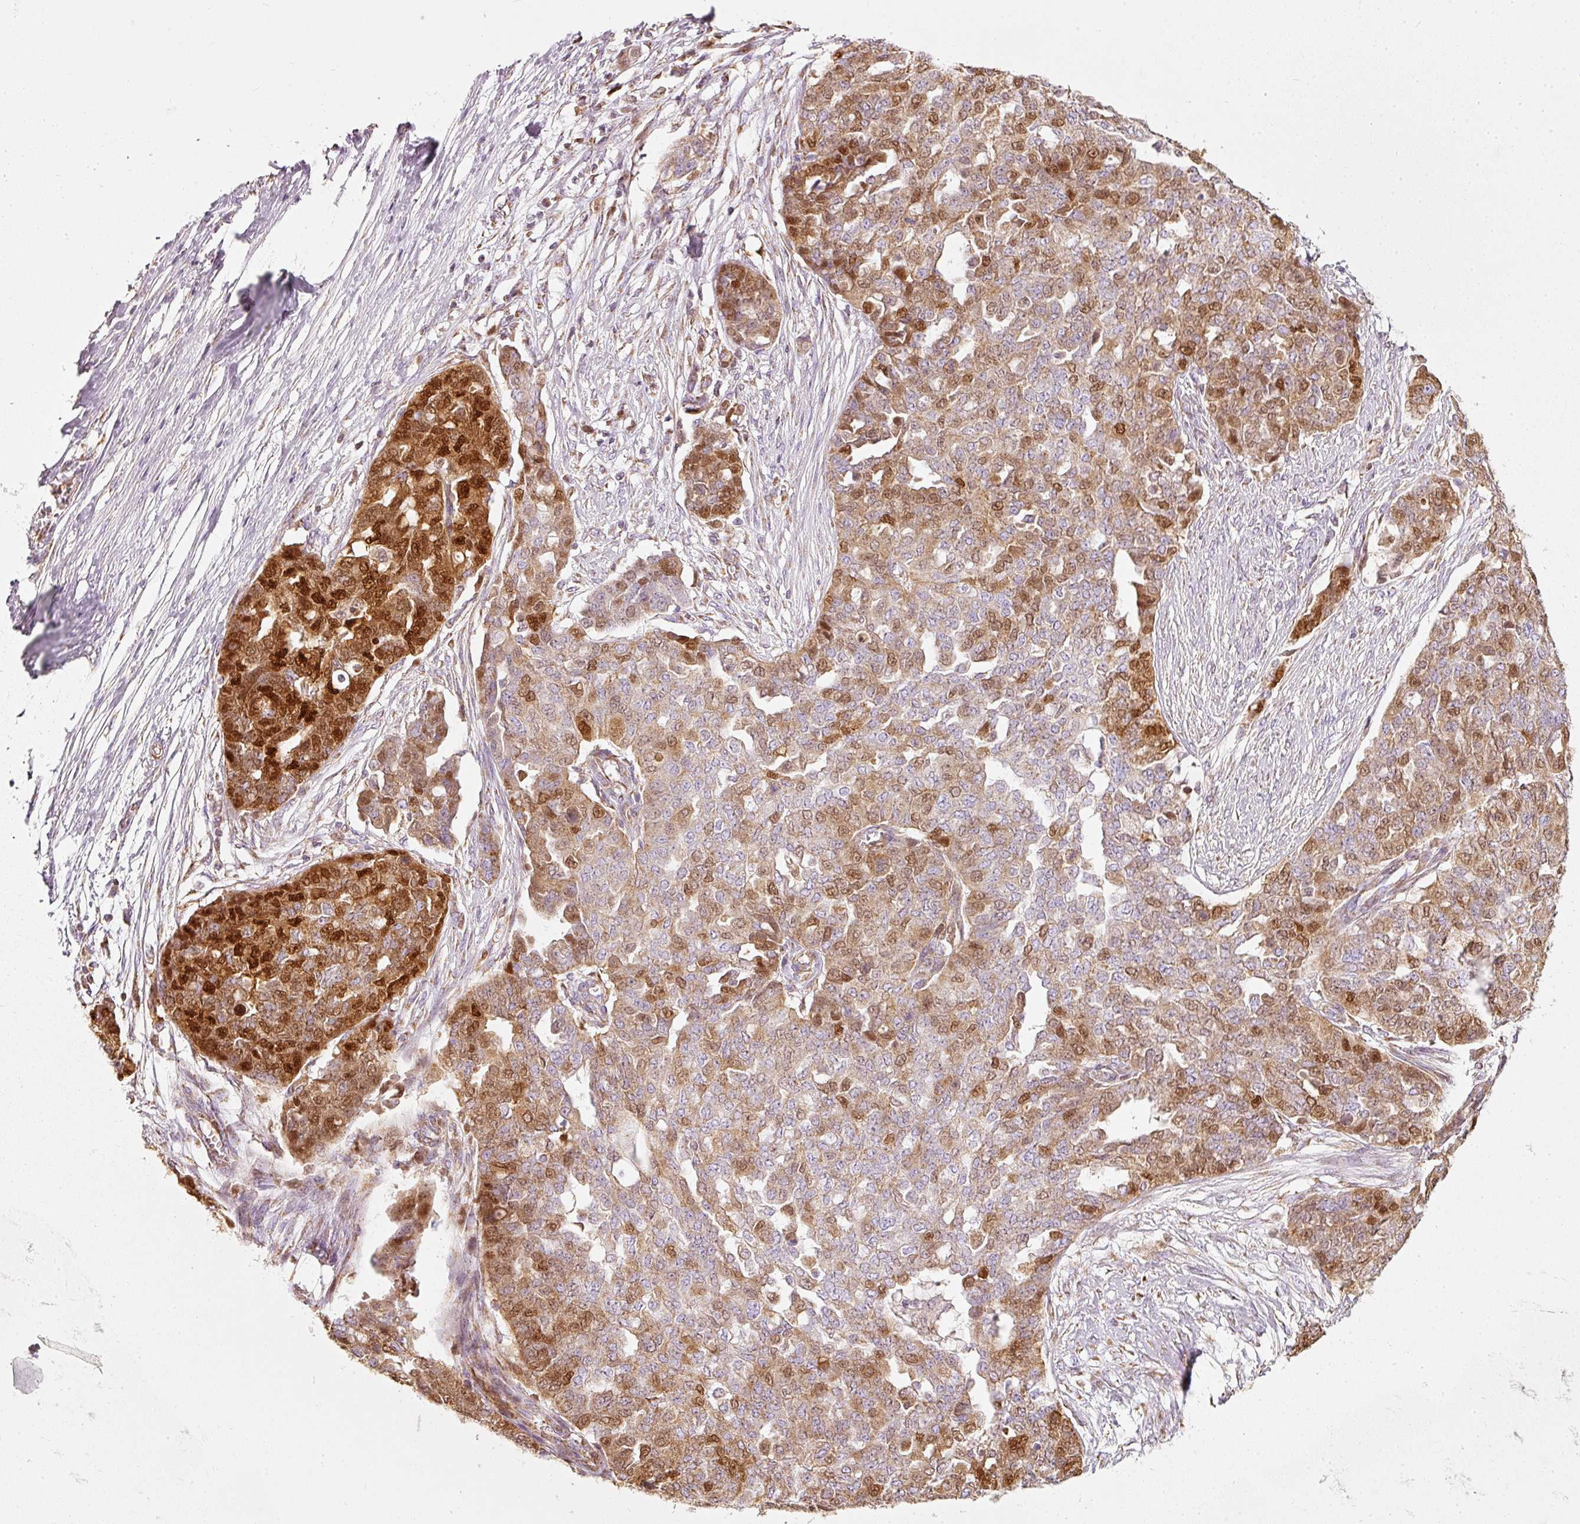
{"staining": {"intensity": "strong", "quantity": "25%-75%", "location": "cytoplasmic/membranous,nuclear"}, "tissue": "ovarian cancer", "cell_type": "Tumor cells", "image_type": "cancer", "snomed": [{"axis": "morphology", "description": "Cystadenocarcinoma, serous, NOS"}, {"axis": "topography", "description": "Soft tissue"}, {"axis": "topography", "description": "Ovary"}], "caption": "Protein analysis of ovarian cancer (serous cystadenocarcinoma) tissue displays strong cytoplasmic/membranous and nuclear positivity in about 25%-75% of tumor cells.", "gene": "DUT", "patient": {"sex": "female", "age": 57}}